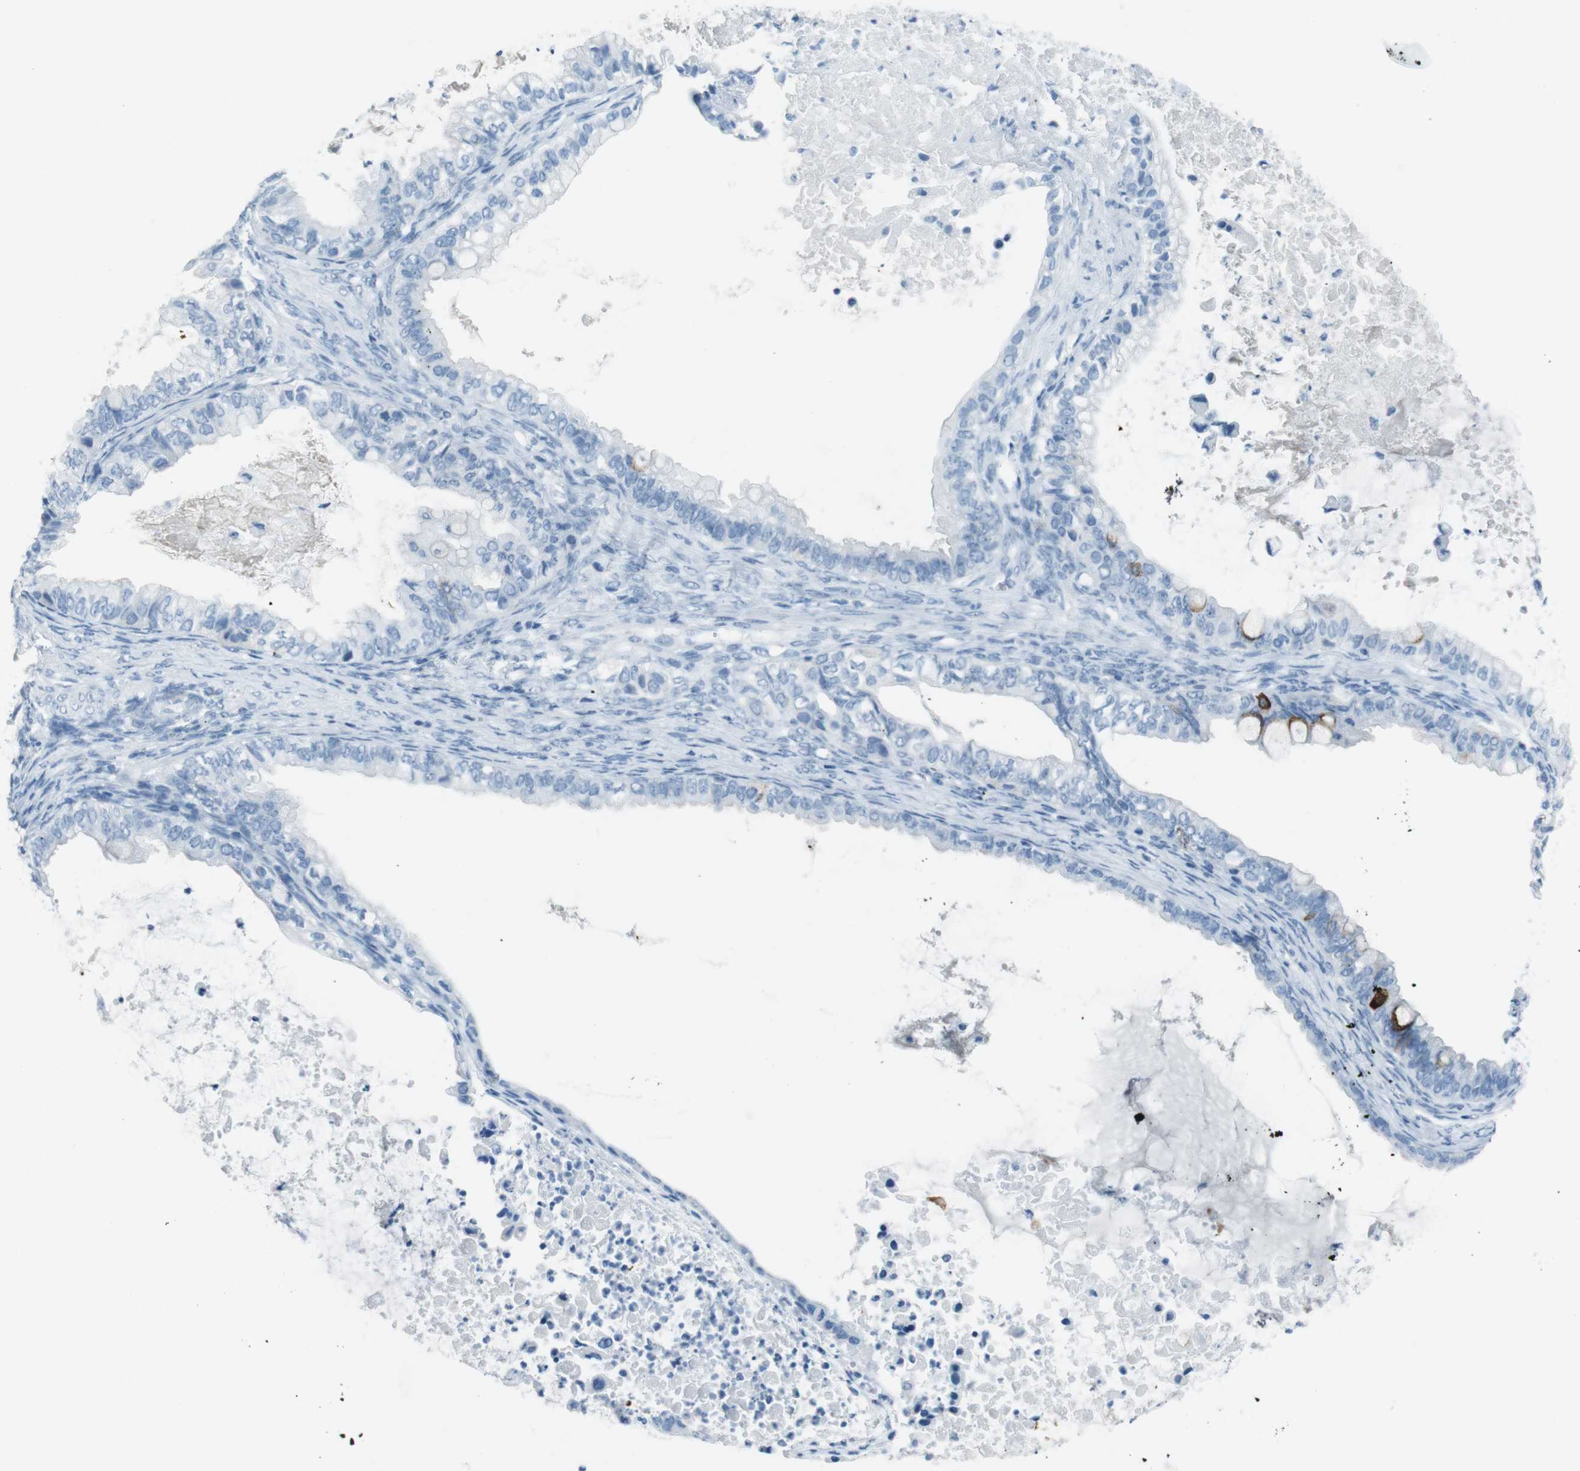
{"staining": {"intensity": "strong", "quantity": "<25%", "location": "cytoplasmic/membranous"}, "tissue": "ovarian cancer", "cell_type": "Tumor cells", "image_type": "cancer", "snomed": [{"axis": "morphology", "description": "Cystadenocarcinoma, mucinous, NOS"}, {"axis": "topography", "description": "Ovary"}], "caption": "Immunohistochemical staining of human ovarian mucinous cystadenocarcinoma shows medium levels of strong cytoplasmic/membranous positivity in about <25% of tumor cells.", "gene": "TMEM207", "patient": {"sex": "female", "age": 80}}